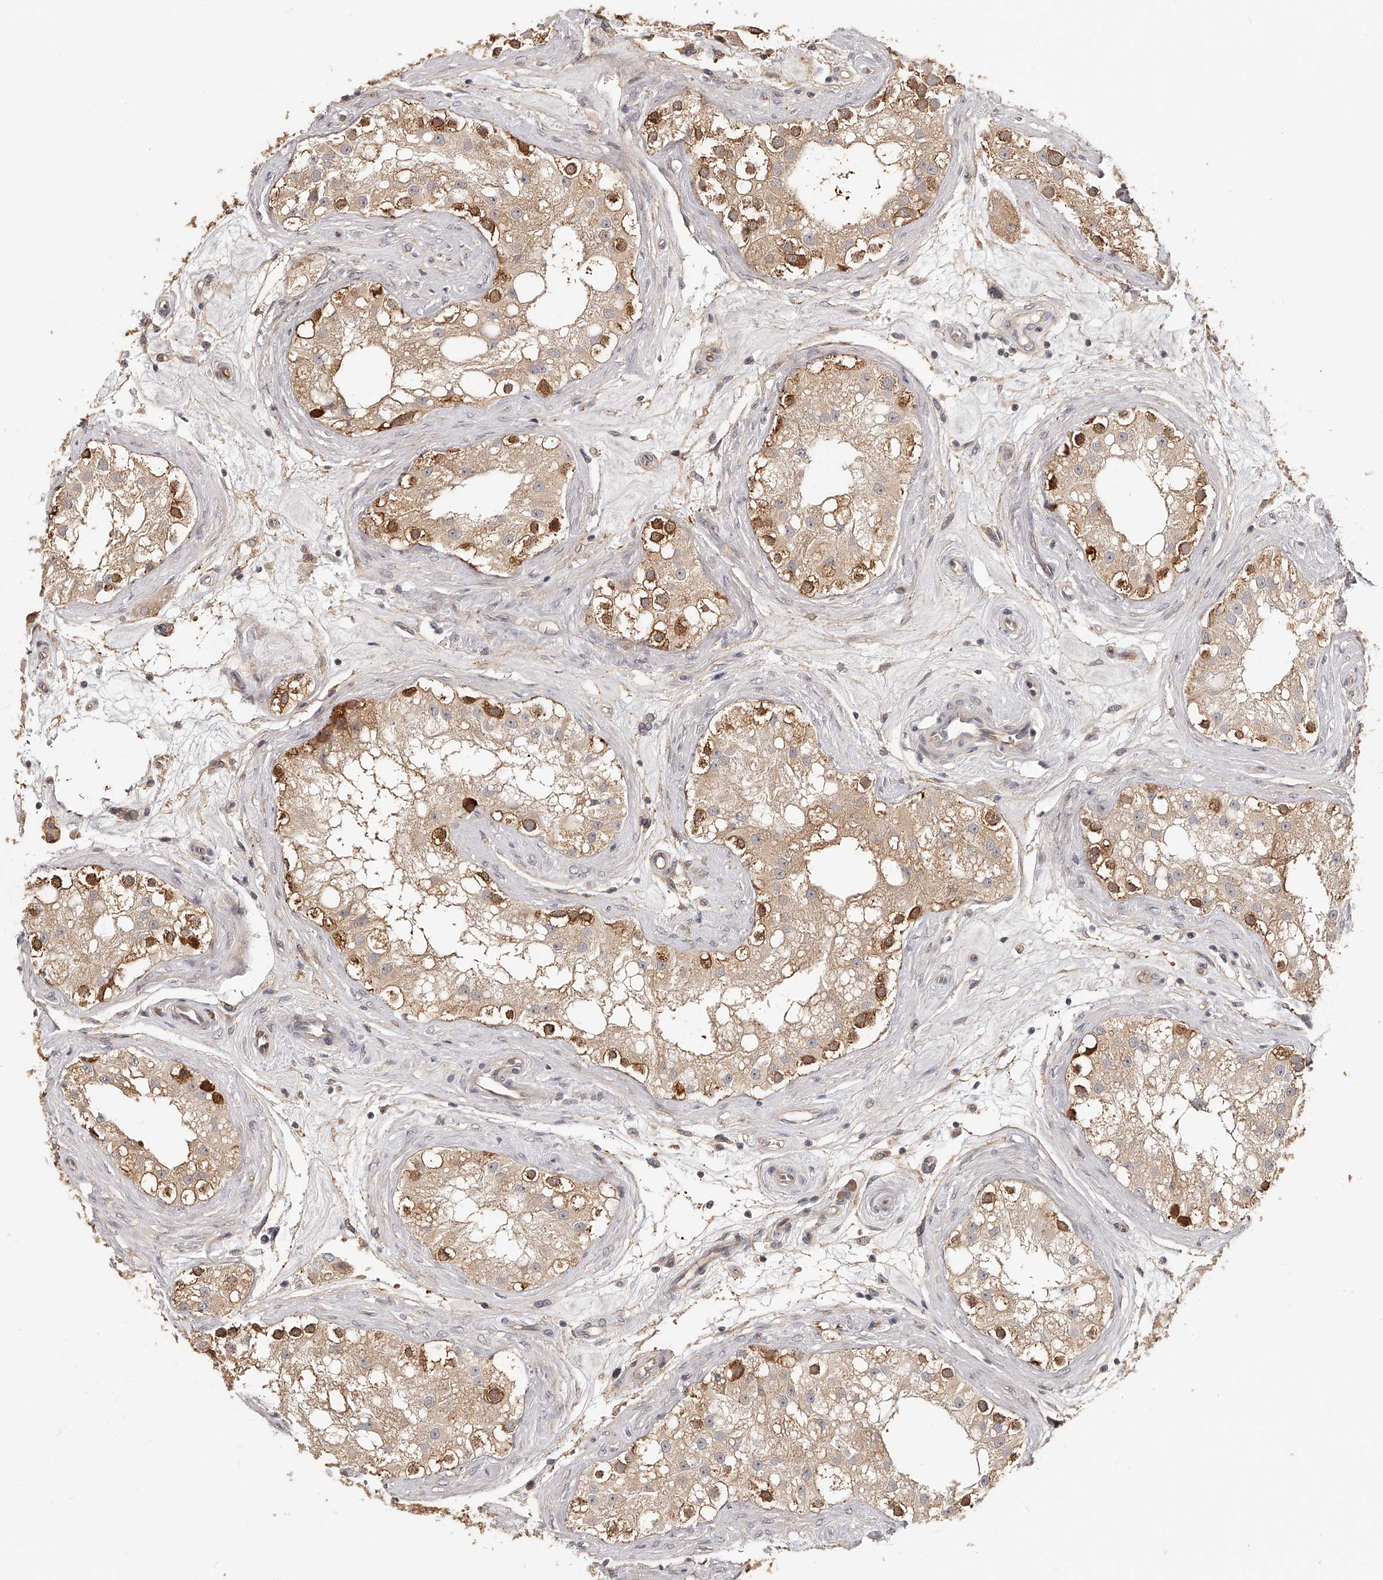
{"staining": {"intensity": "strong", "quantity": "25%-75%", "location": "cytoplasmic/membranous"}, "tissue": "testis", "cell_type": "Cells in seminiferous ducts", "image_type": "normal", "snomed": [{"axis": "morphology", "description": "Normal tissue, NOS"}, {"axis": "topography", "description": "Testis"}], "caption": "A brown stain shows strong cytoplasmic/membranous staining of a protein in cells in seminiferous ducts of benign testis. The staining was performed using DAB (3,3'-diaminobenzidine), with brown indicating positive protein expression. Nuclei are stained blue with hematoxylin.", "gene": "ZNF582", "patient": {"sex": "male", "age": 84}}